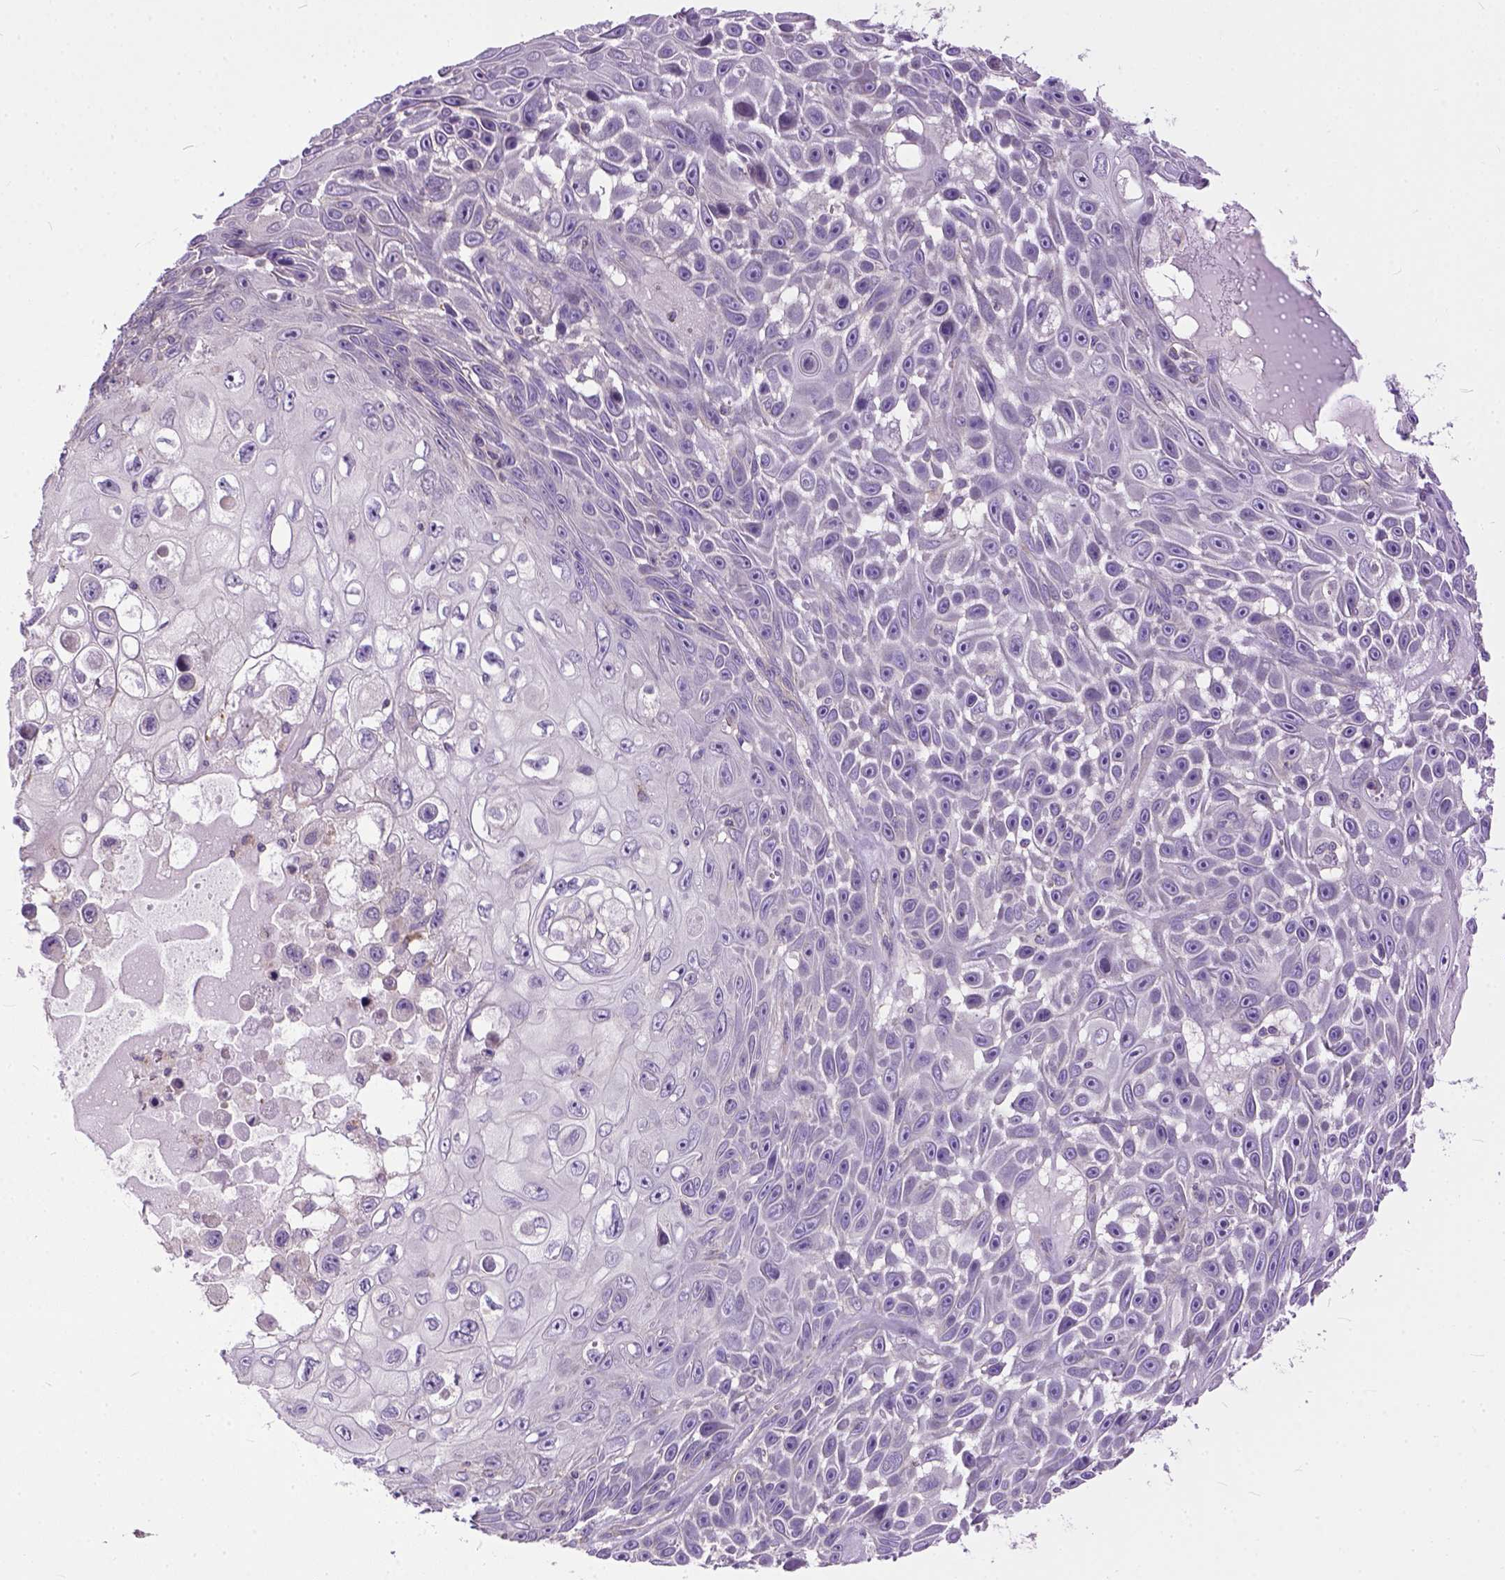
{"staining": {"intensity": "negative", "quantity": "none", "location": "none"}, "tissue": "skin cancer", "cell_type": "Tumor cells", "image_type": "cancer", "snomed": [{"axis": "morphology", "description": "Squamous cell carcinoma, NOS"}, {"axis": "topography", "description": "Skin"}], "caption": "IHC micrograph of neoplastic tissue: human skin squamous cell carcinoma stained with DAB reveals no significant protein expression in tumor cells. (DAB immunohistochemistry with hematoxylin counter stain).", "gene": "BANF2", "patient": {"sex": "male", "age": 82}}